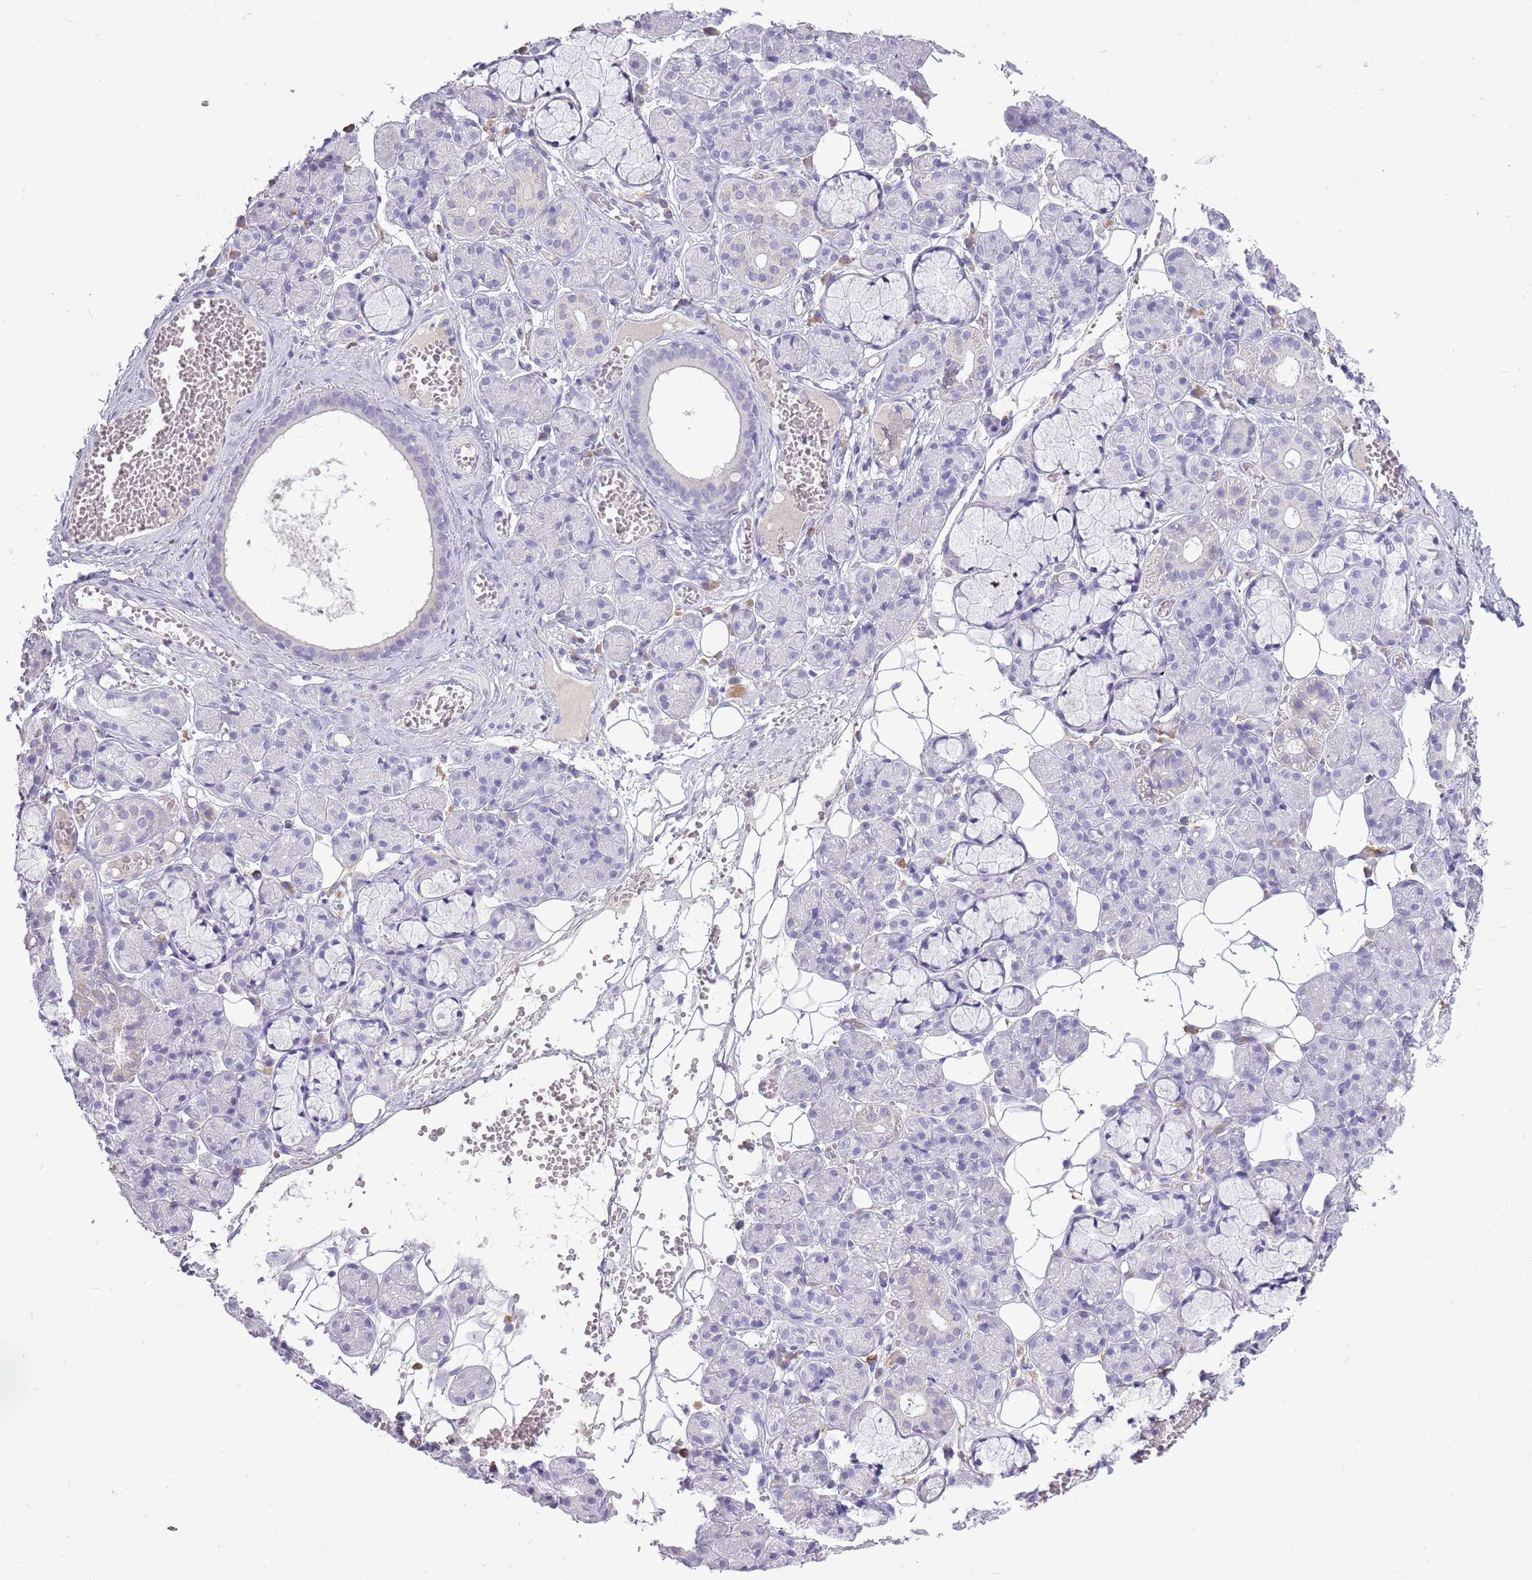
{"staining": {"intensity": "negative", "quantity": "none", "location": "none"}, "tissue": "salivary gland", "cell_type": "Glandular cells", "image_type": "normal", "snomed": [{"axis": "morphology", "description": "Normal tissue, NOS"}, {"axis": "topography", "description": "Salivary gland"}], "caption": "High power microscopy histopathology image of an immunohistochemistry (IHC) histopathology image of normal salivary gland, revealing no significant expression in glandular cells.", "gene": "ZNF425", "patient": {"sex": "male", "age": 63}}